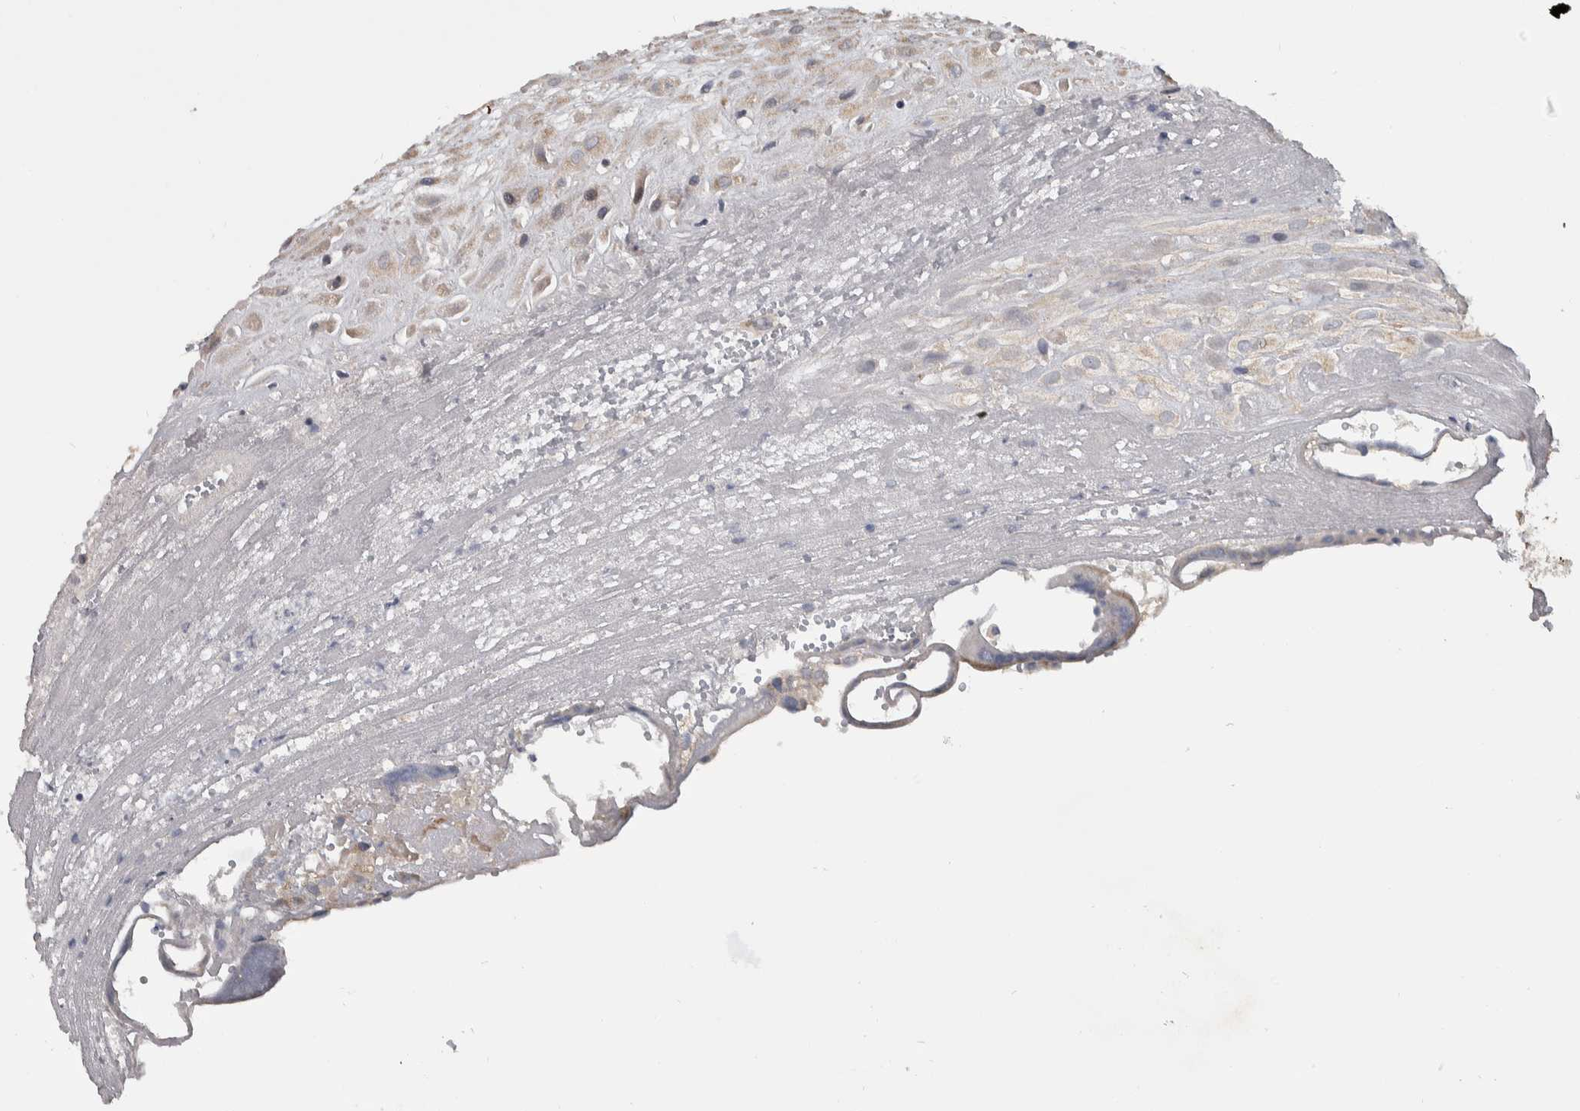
{"staining": {"intensity": "weak", "quantity": "<25%", "location": "cytoplasmic/membranous"}, "tissue": "placenta", "cell_type": "Decidual cells", "image_type": "normal", "snomed": [{"axis": "morphology", "description": "Normal tissue, NOS"}, {"axis": "topography", "description": "Placenta"}], "caption": "High power microscopy micrograph of an immunohistochemistry (IHC) image of benign placenta, revealing no significant staining in decidual cells.", "gene": "FAM83G", "patient": {"sex": "female", "age": 18}}